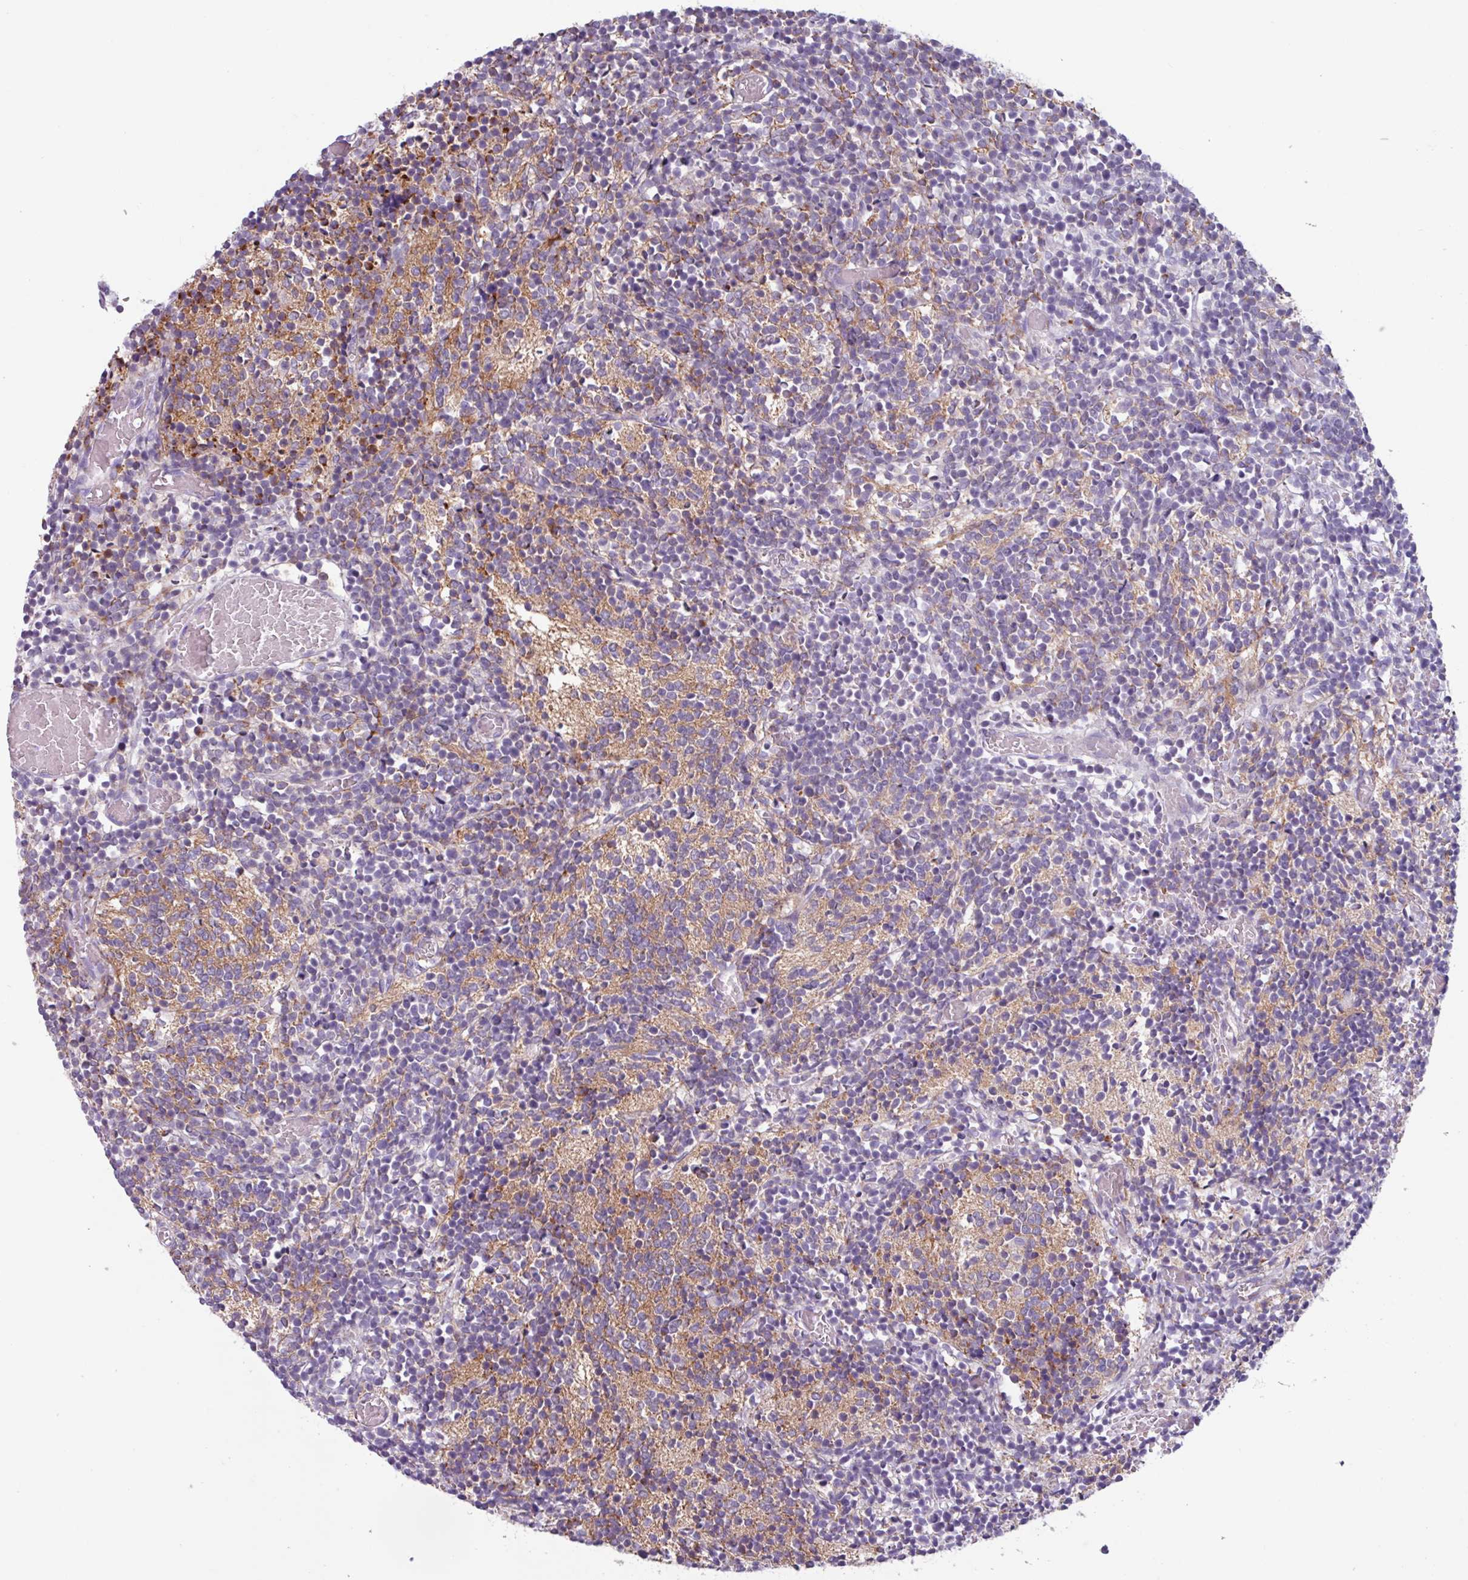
{"staining": {"intensity": "moderate", "quantity": "25%-75%", "location": "cytoplasmic/membranous"}, "tissue": "glioma", "cell_type": "Tumor cells", "image_type": "cancer", "snomed": [{"axis": "morphology", "description": "Glioma, malignant, Low grade"}, {"axis": "topography", "description": "Brain"}], "caption": "A photomicrograph showing moderate cytoplasmic/membranous positivity in about 25%-75% of tumor cells in malignant low-grade glioma, as visualized by brown immunohistochemical staining.", "gene": "ADGRE1", "patient": {"sex": "female", "age": 1}}